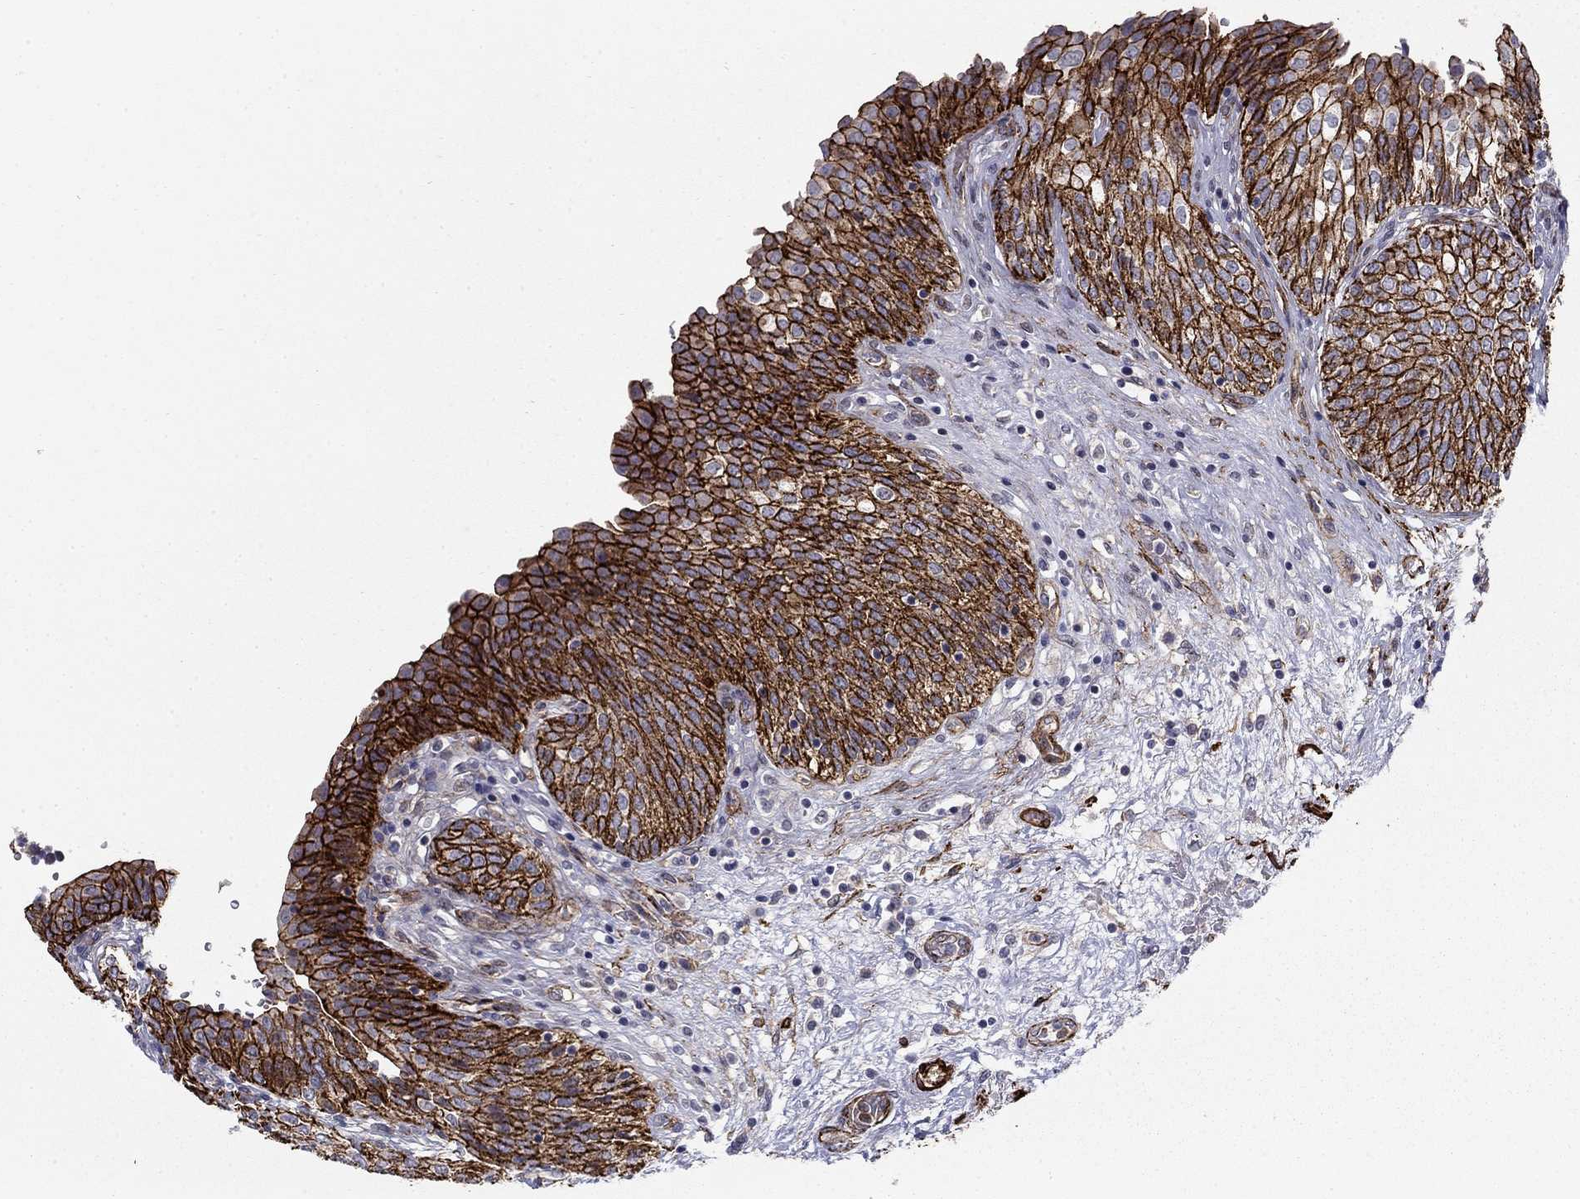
{"staining": {"intensity": "strong", "quantity": ">75%", "location": "cytoplasmic/membranous"}, "tissue": "urinary bladder", "cell_type": "Urothelial cells", "image_type": "normal", "snomed": [{"axis": "morphology", "description": "Normal tissue, NOS"}, {"axis": "morphology", "description": "Neoplasm, malignant, NOS"}, {"axis": "topography", "description": "Urinary bladder"}], "caption": "The immunohistochemical stain labels strong cytoplasmic/membranous positivity in urothelial cells of benign urinary bladder.", "gene": "KRBA1", "patient": {"sex": "male", "age": 68}}